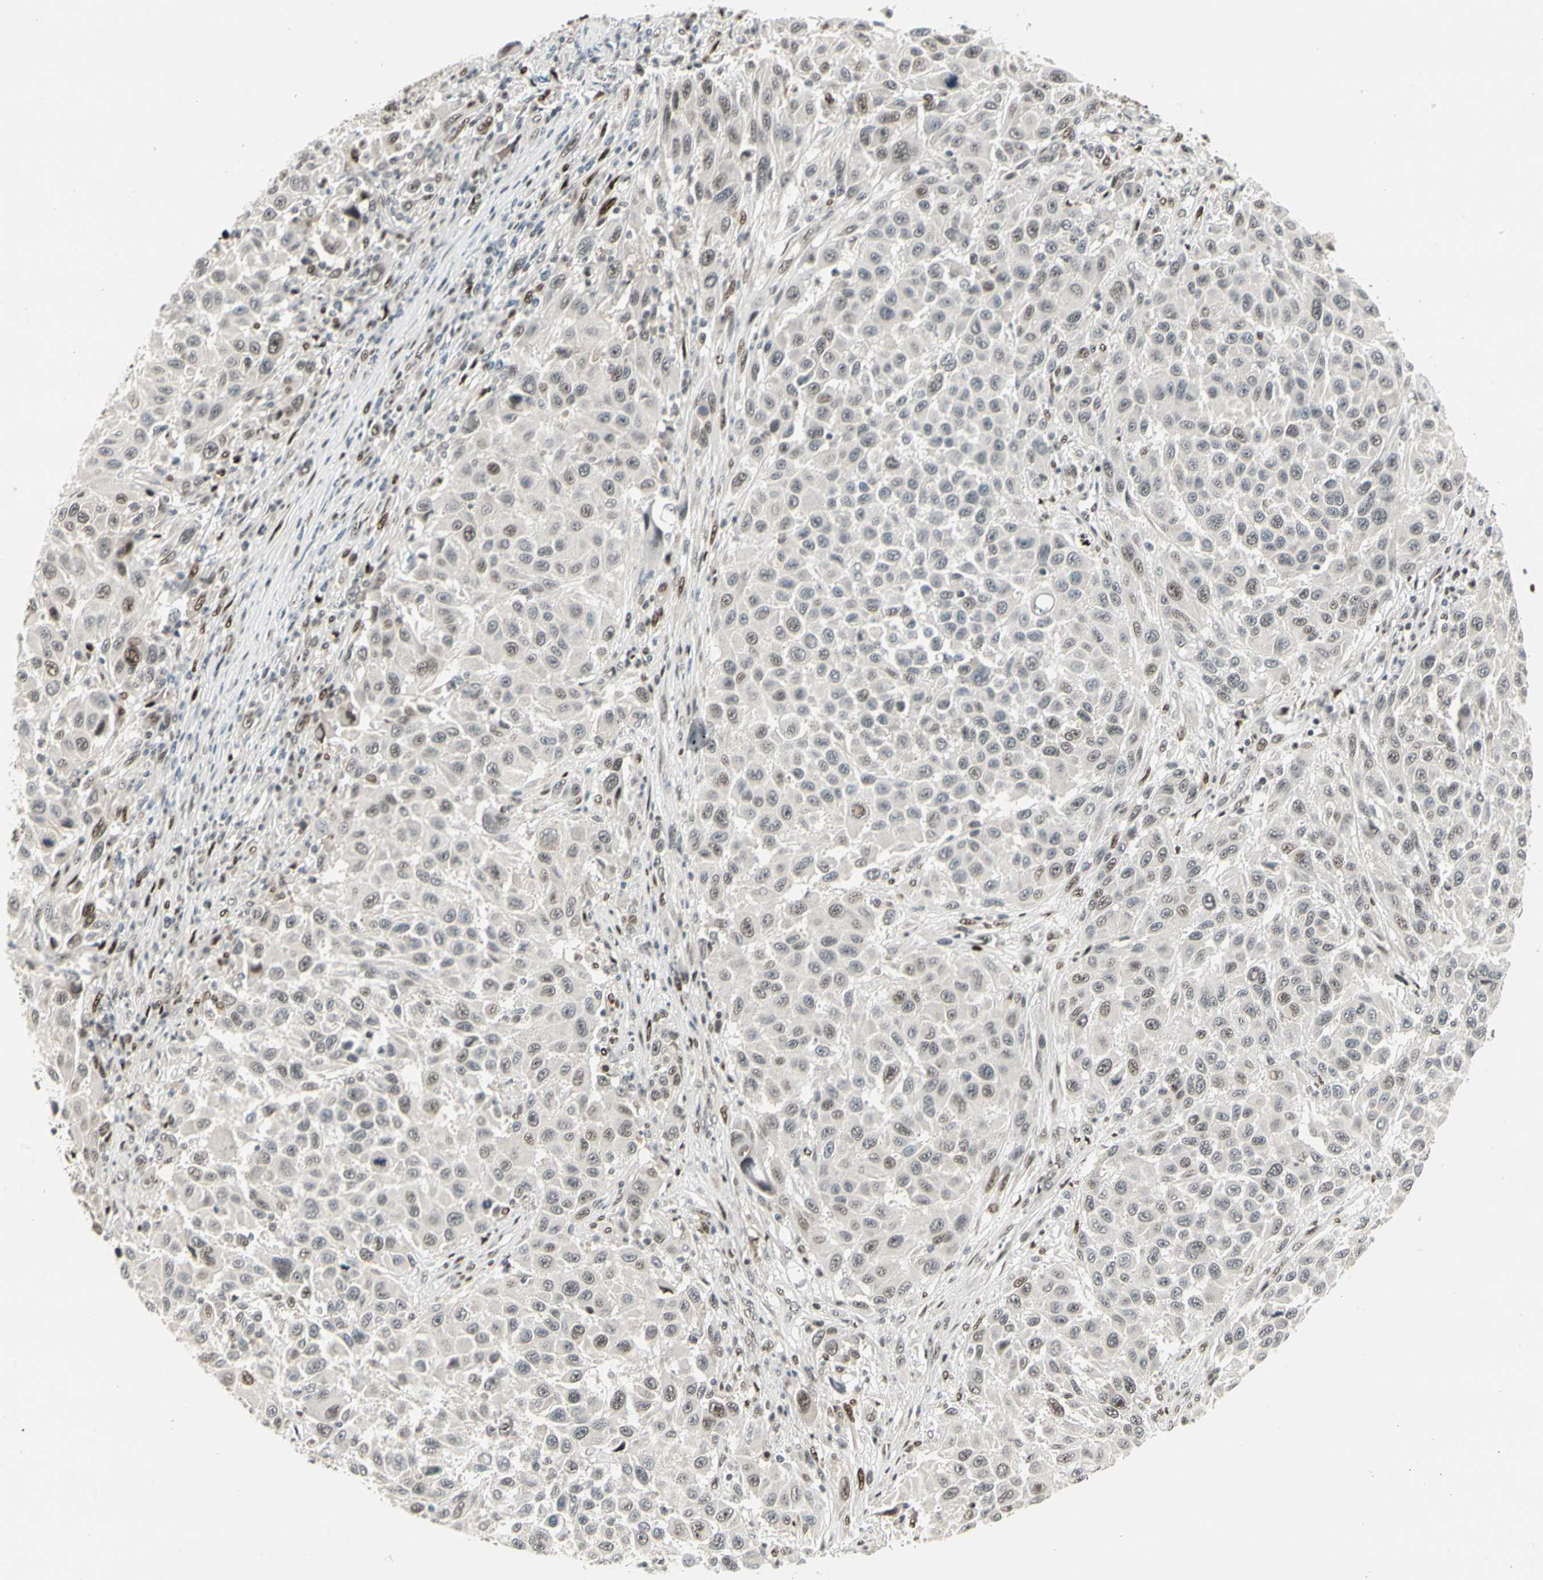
{"staining": {"intensity": "weak", "quantity": "<25%", "location": "nuclear"}, "tissue": "melanoma", "cell_type": "Tumor cells", "image_type": "cancer", "snomed": [{"axis": "morphology", "description": "Malignant melanoma, Metastatic site"}, {"axis": "topography", "description": "Lymph node"}], "caption": "The histopathology image demonstrates no significant positivity in tumor cells of malignant melanoma (metastatic site). (DAB (3,3'-diaminobenzidine) immunohistochemistry, high magnification).", "gene": "FOXJ2", "patient": {"sex": "male", "age": 61}}